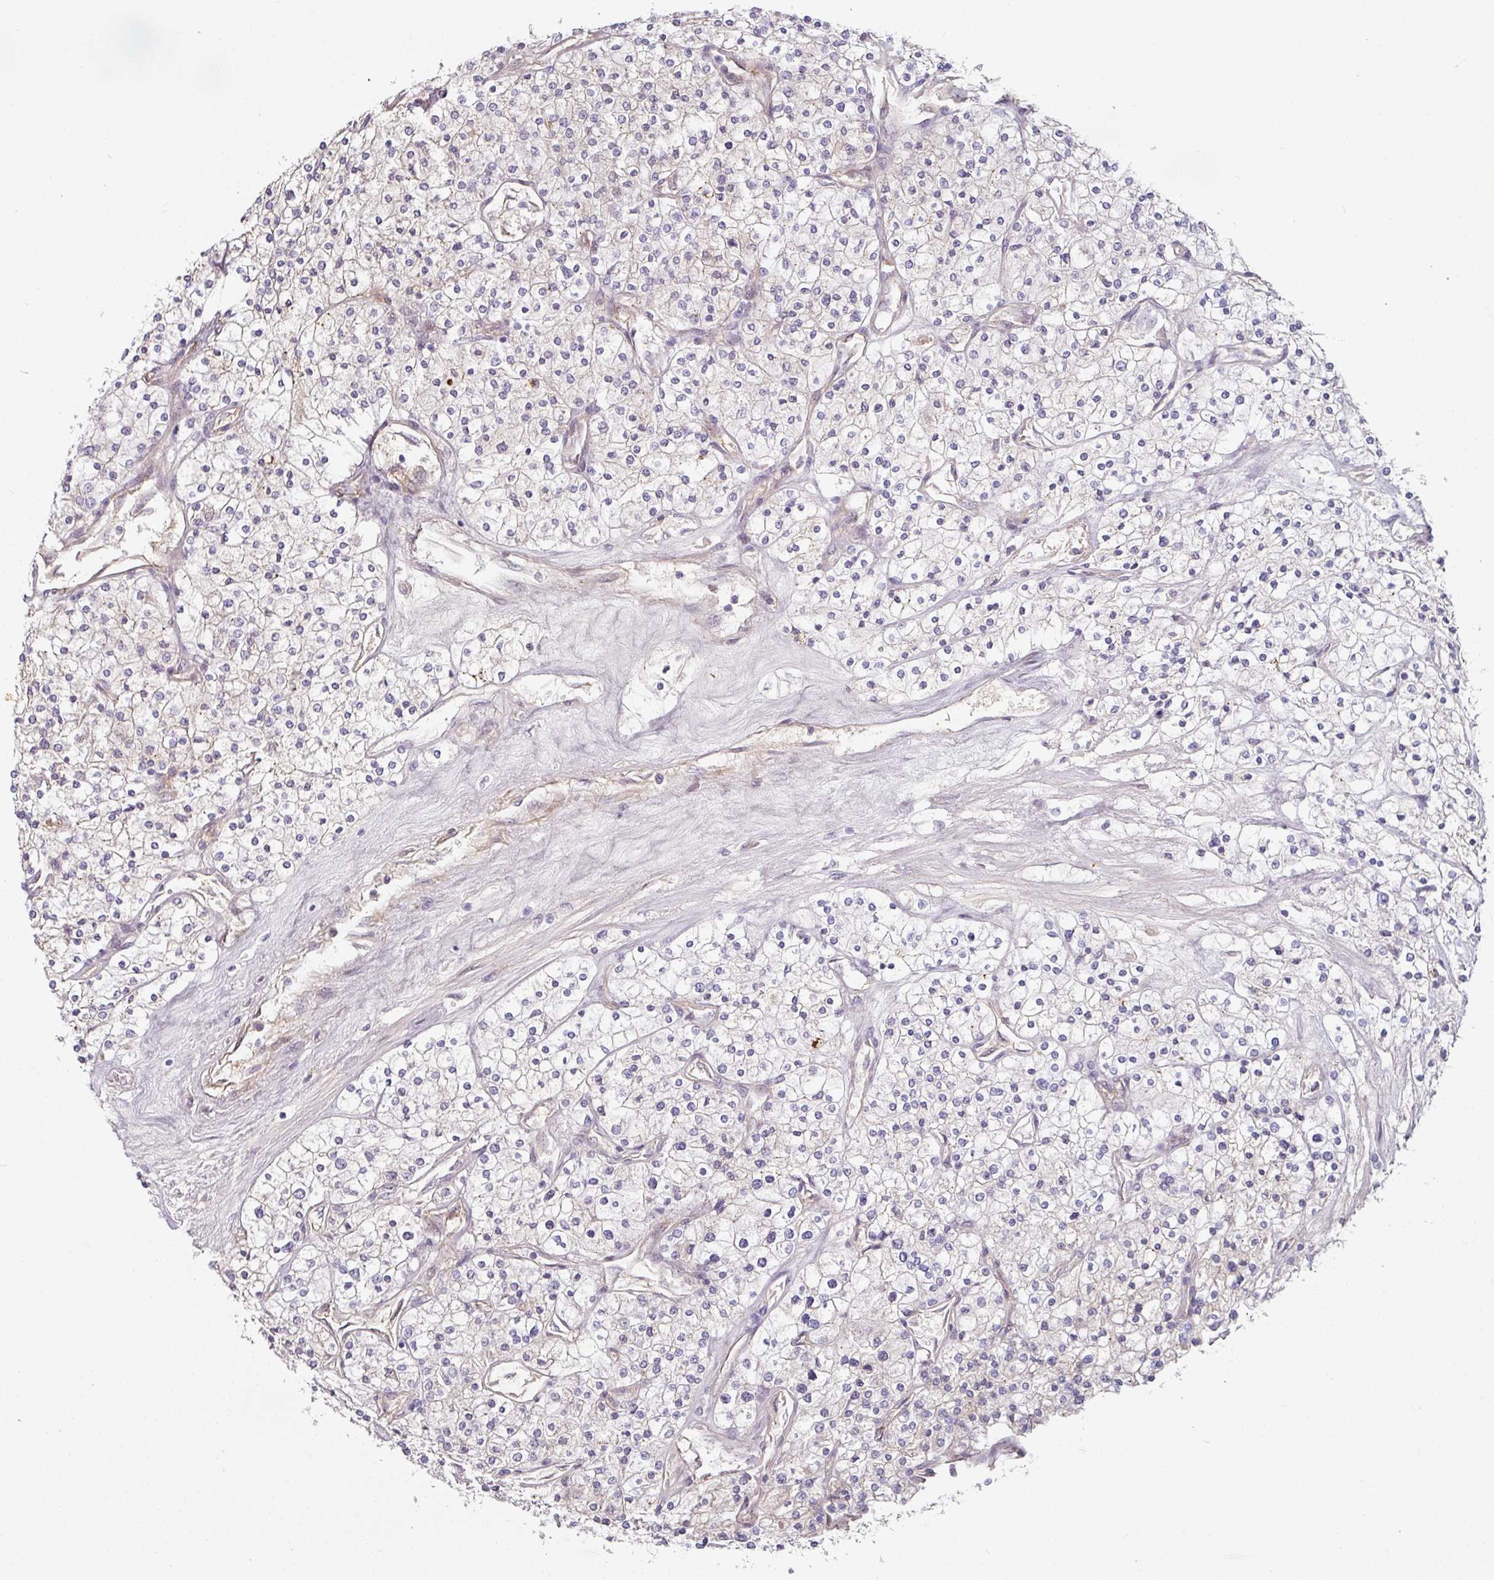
{"staining": {"intensity": "negative", "quantity": "none", "location": "none"}, "tissue": "renal cancer", "cell_type": "Tumor cells", "image_type": "cancer", "snomed": [{"axis": "morphology", "description": "Adenocarcinoma, NOS"}, {"axis": "topography", "description": "Kidney"}], "caption": "Renal cancer was stained to show a protein in brown. There is no significant expression in tumor cells.", "gene": "CEP78", "patient": {"sex": "male", "age": 80}}